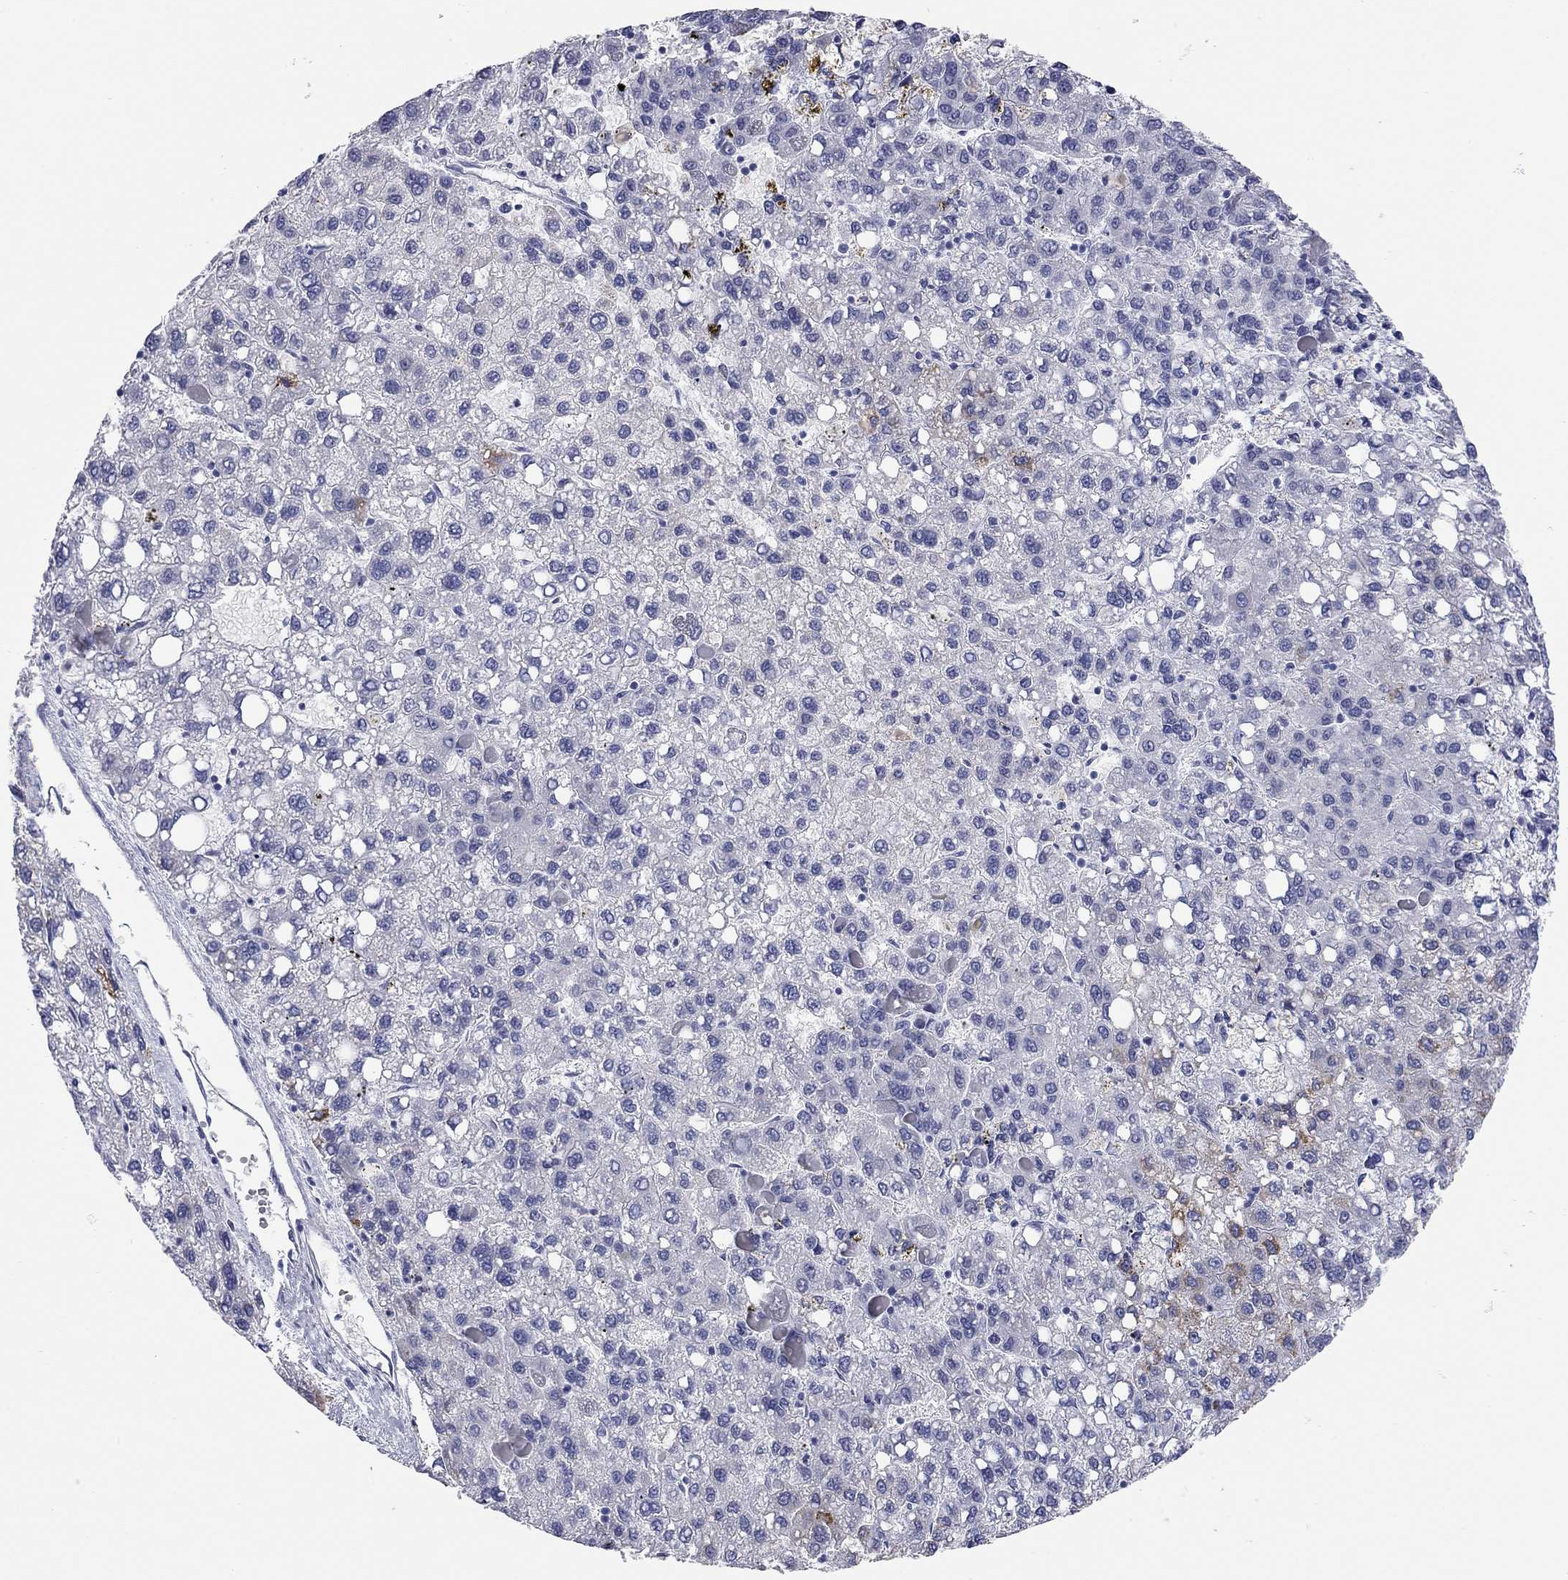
{"staining": {"intensity": "weak", "quantity": "<25%", "location": "cytoplasmic/membranous"}, "tissue": "liver cancer", "cell_type": "Tumor cells", "image_type": "cancer", "snomed": [{"axis": "morphology", "description": "Carcinoma, Hepatocellular, NOS"}, {"axis": "topography", "description": "Liver"}], "caption": "Immunohistochemistry (IHC) histopathology image of liver cancer stained for a protein (brown), which reveals no staining in tumor cells.", "gene": "TMEM221", "patient": {"sex": "female", "age": 82}}